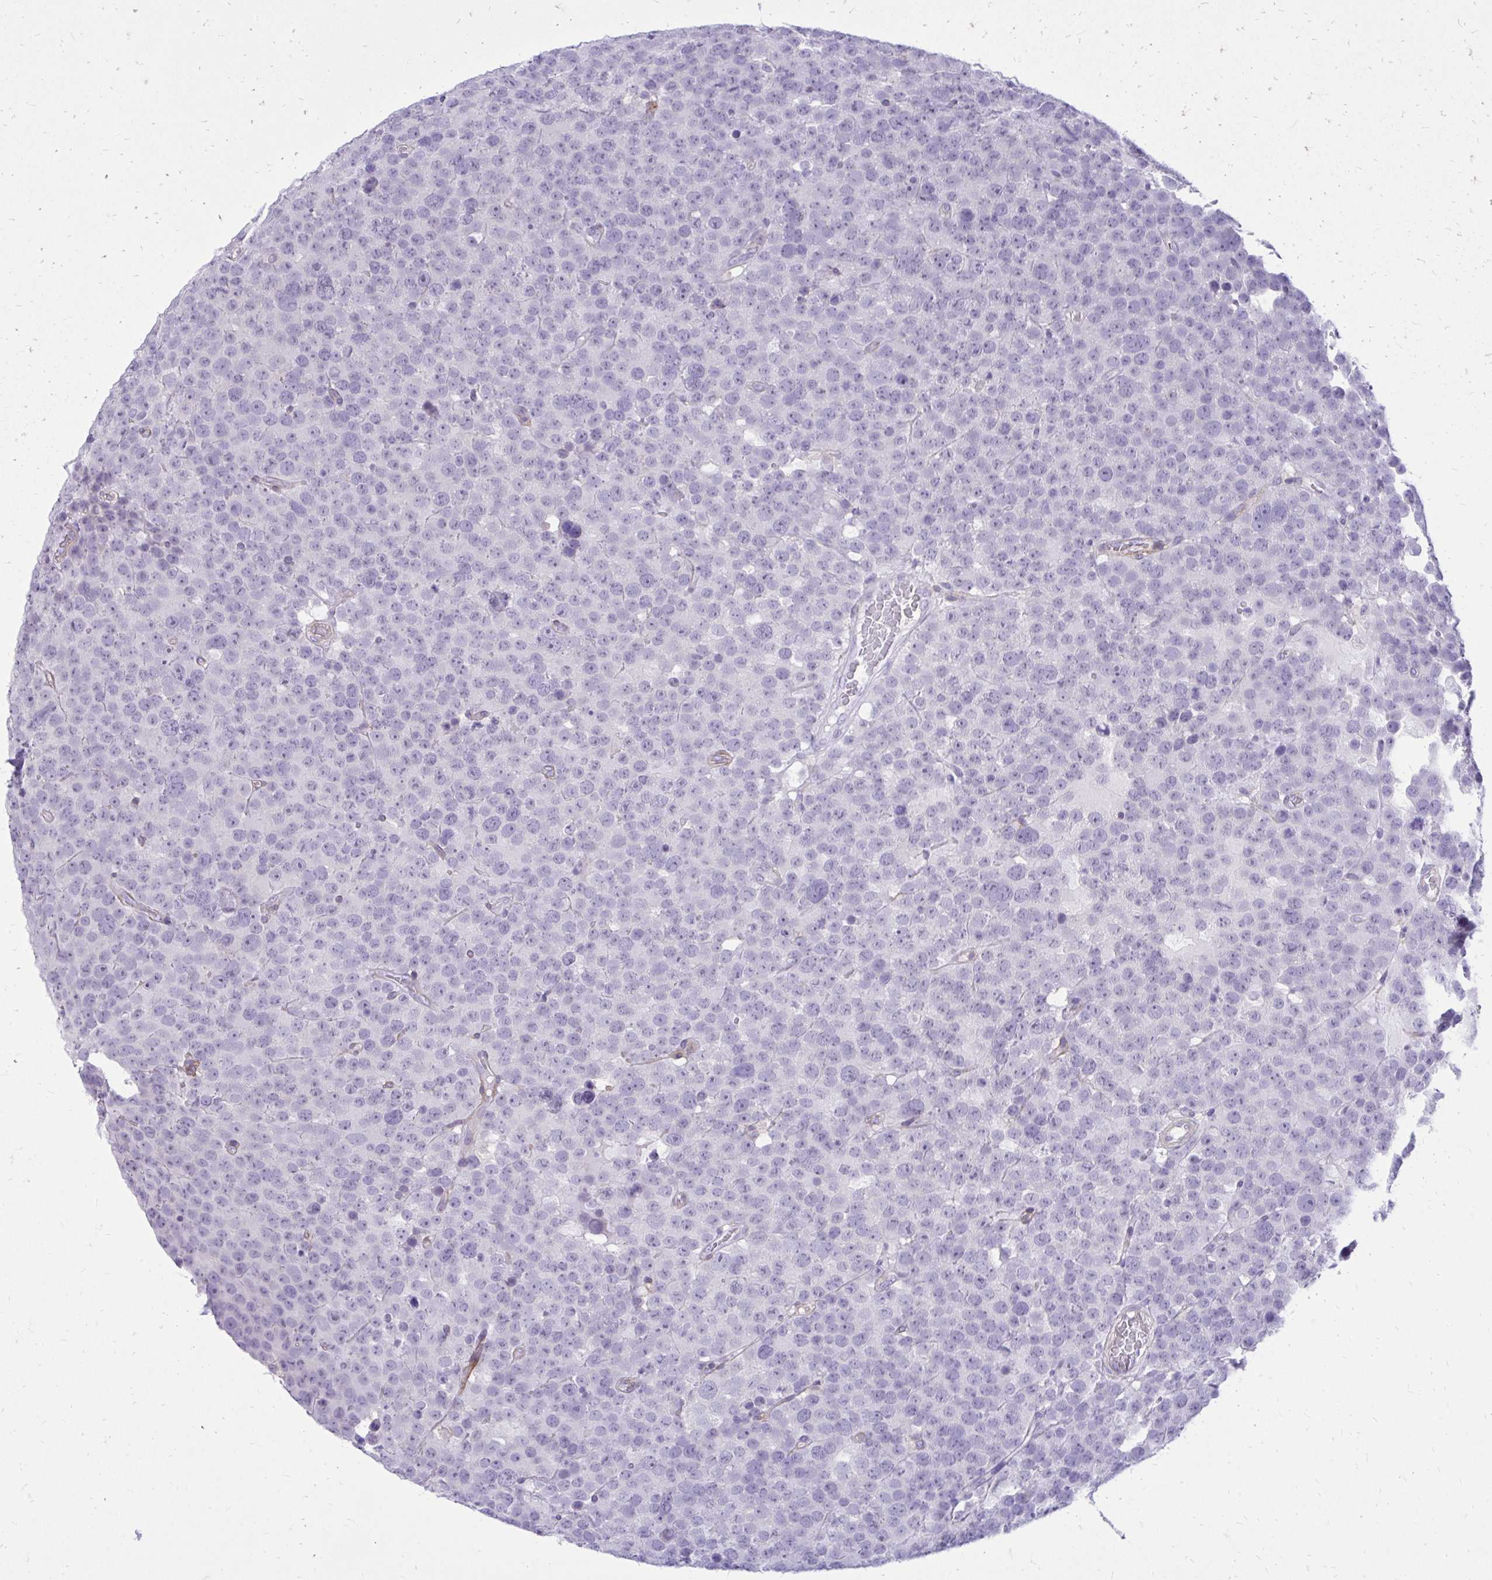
{"staining": {"intensity": "negative", "quantity": "none", "location": "none"}, "tissue": "testis cancer", "cell_type": "Tumor cells", "image_type": "cancer", "snomed": [{"axis": "morphology", "description": "Seminoma, NOS"}, {"axis": "topography", "description": "Testis"}], "caption": "The immunohistochemistry (IHC) histopathology image has no significant staining in tumor cells of seminoma (testis) tissue. Nuclei are stained in blue.", "gene": "GPRIN3", "patient": {"sex": "male", "age": 71}}